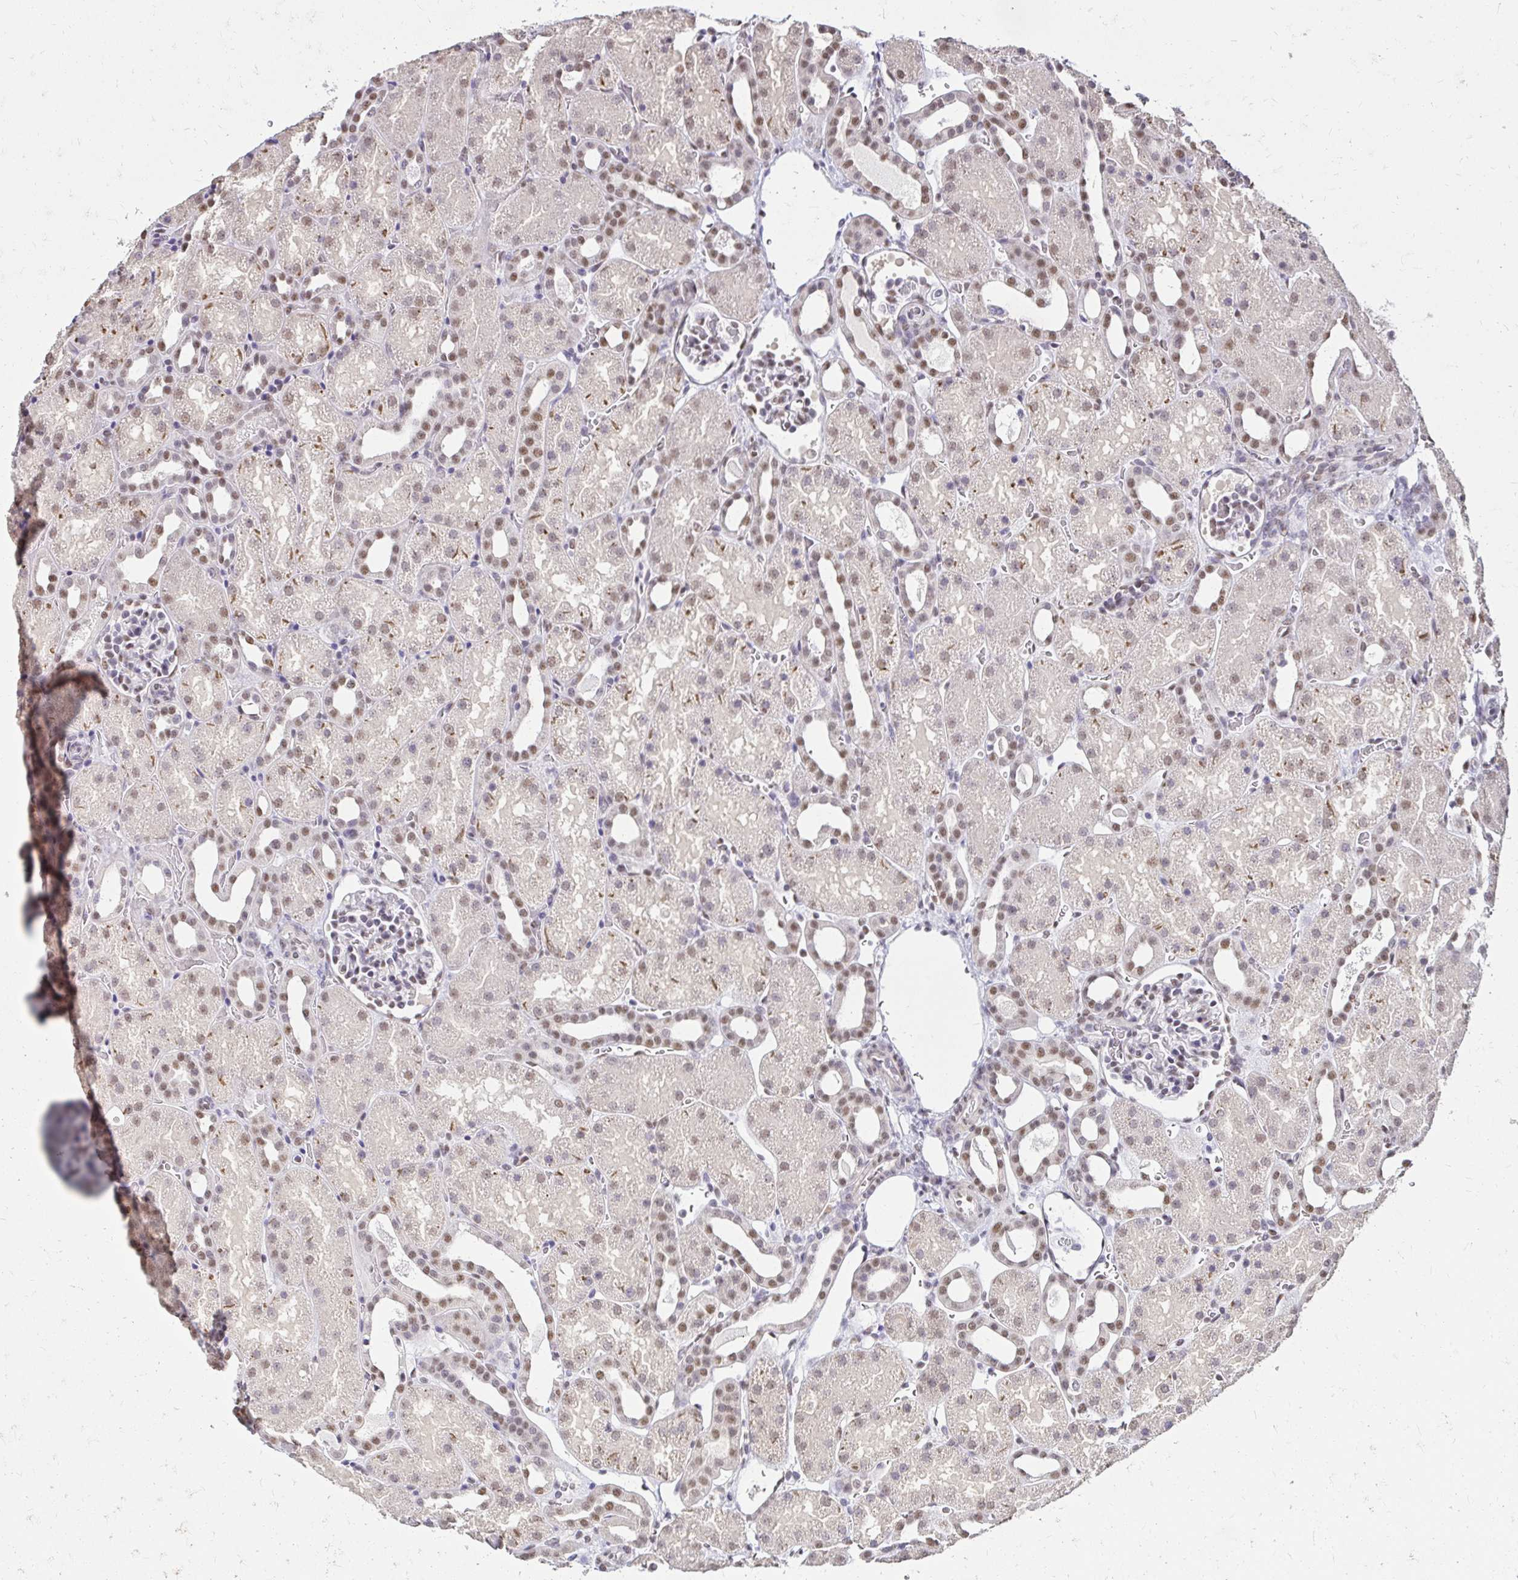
{"staining": {"intensity": "moderate", "quantity": "25%-75%", "location": "nuclear"}, "tissue": "kidney", "cell_type": "Cells in glomeruli", "image_type": "normal", "snomed": [{"axis": "morphology", "description": "Normal tissue, NOS"}, {"axis": "topography", "description": "Kidney"}], "caption": "Kidney stained for a protein displays moderate nuclear positivity in cells in glomeruli.", "gene": "RIMS4", "patient": {"sex": "male", "age": 2}}